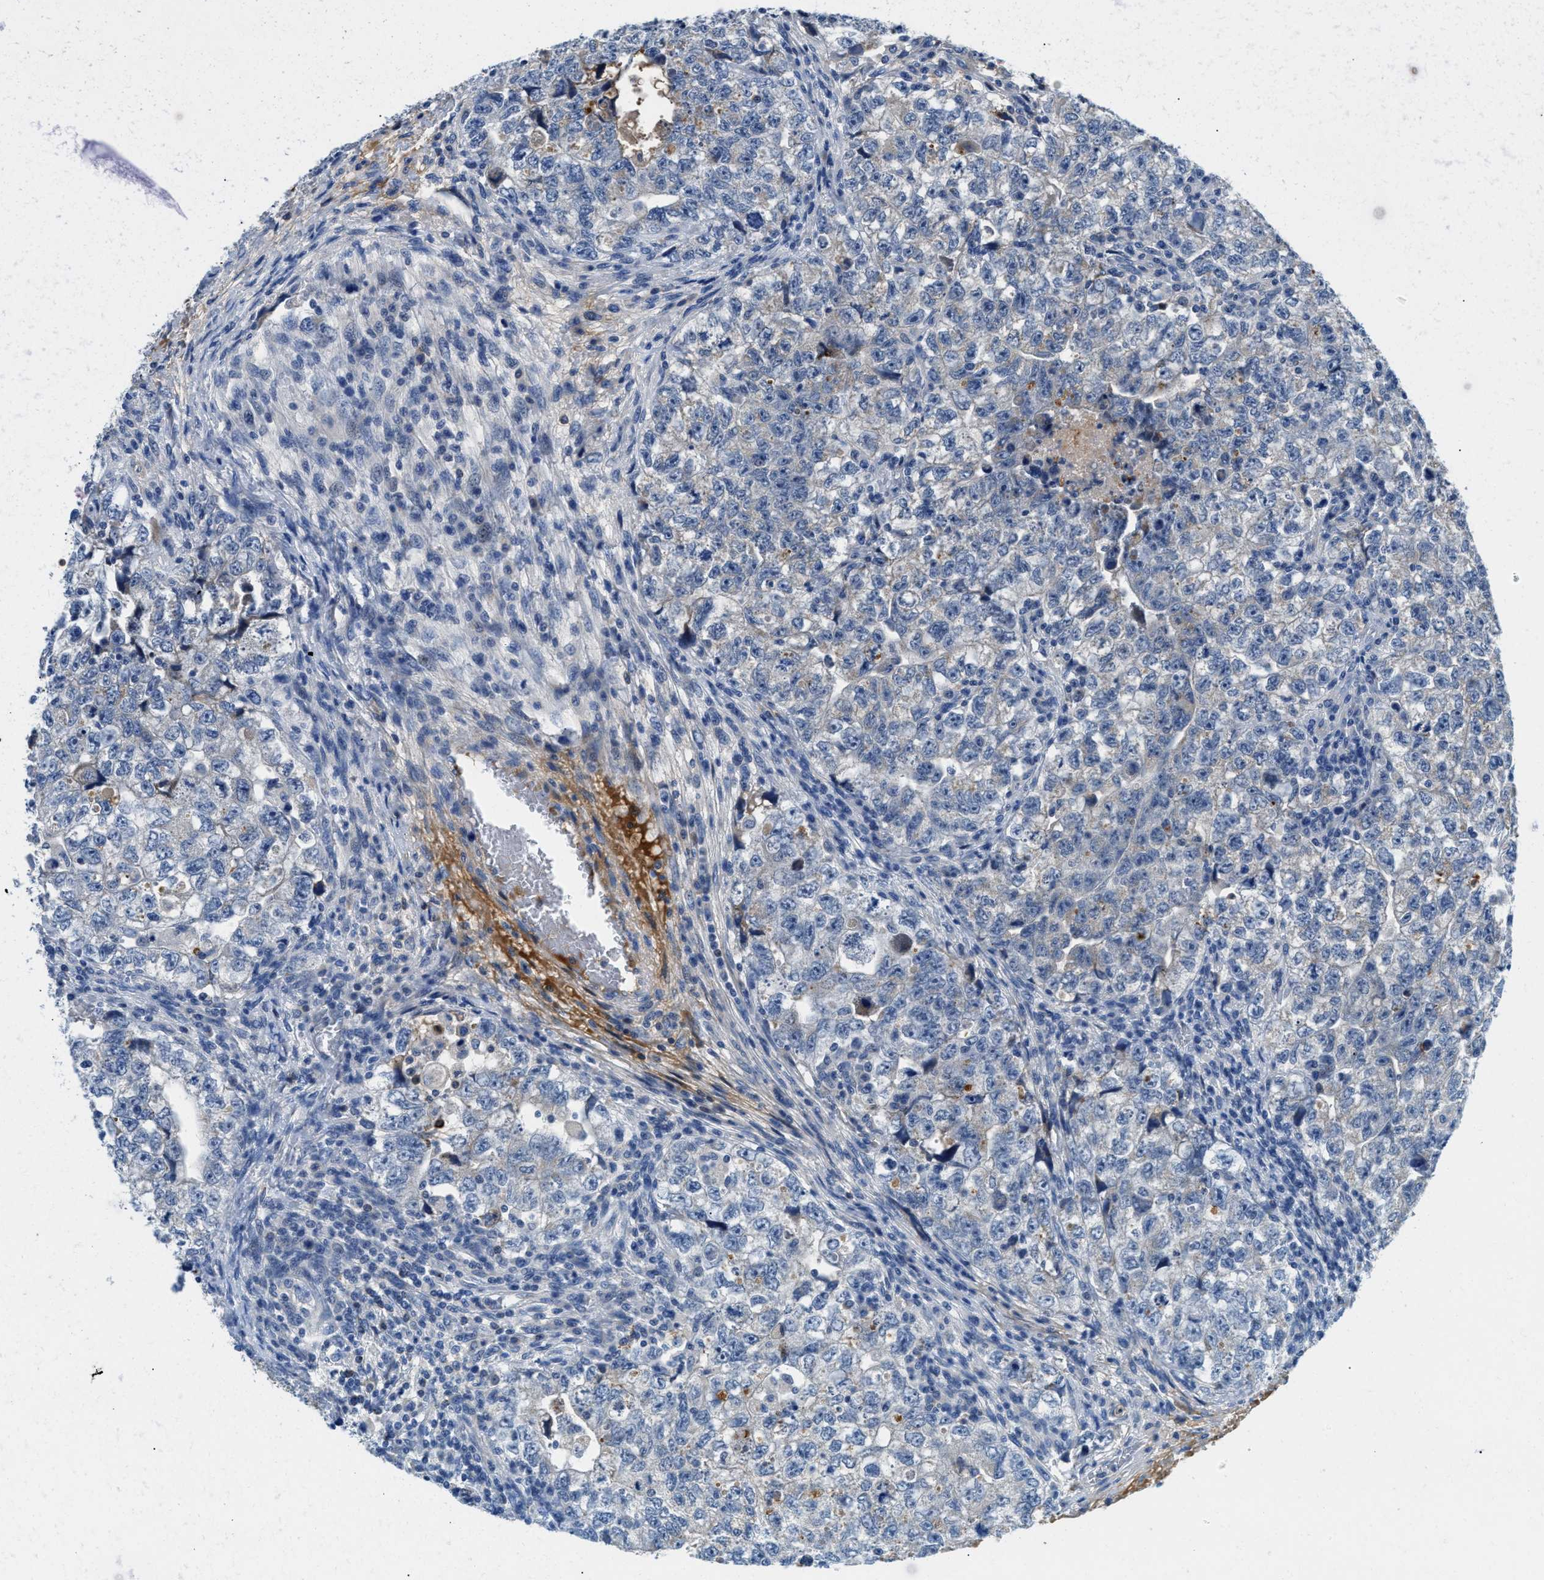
{"staining": {"intensity": "negative", "quantity": "none", "location": "none"}, "tissue": "testis cancer", "cell_type": "Tumor cells", "image_type": "cancer", "snomed": [{"axis": "morphology", "description": "Carcinoma, Embryonal, NOS"}, {"axis": "topography", "description": "Testis"}], "caption": "Testis cancer (embryonal carcinoma) stained for a protein using immunohistochemistry displays no positivity tumor cells.", "gene": "TSPAN3", "patient": {"sex": "male", "age": 36}}